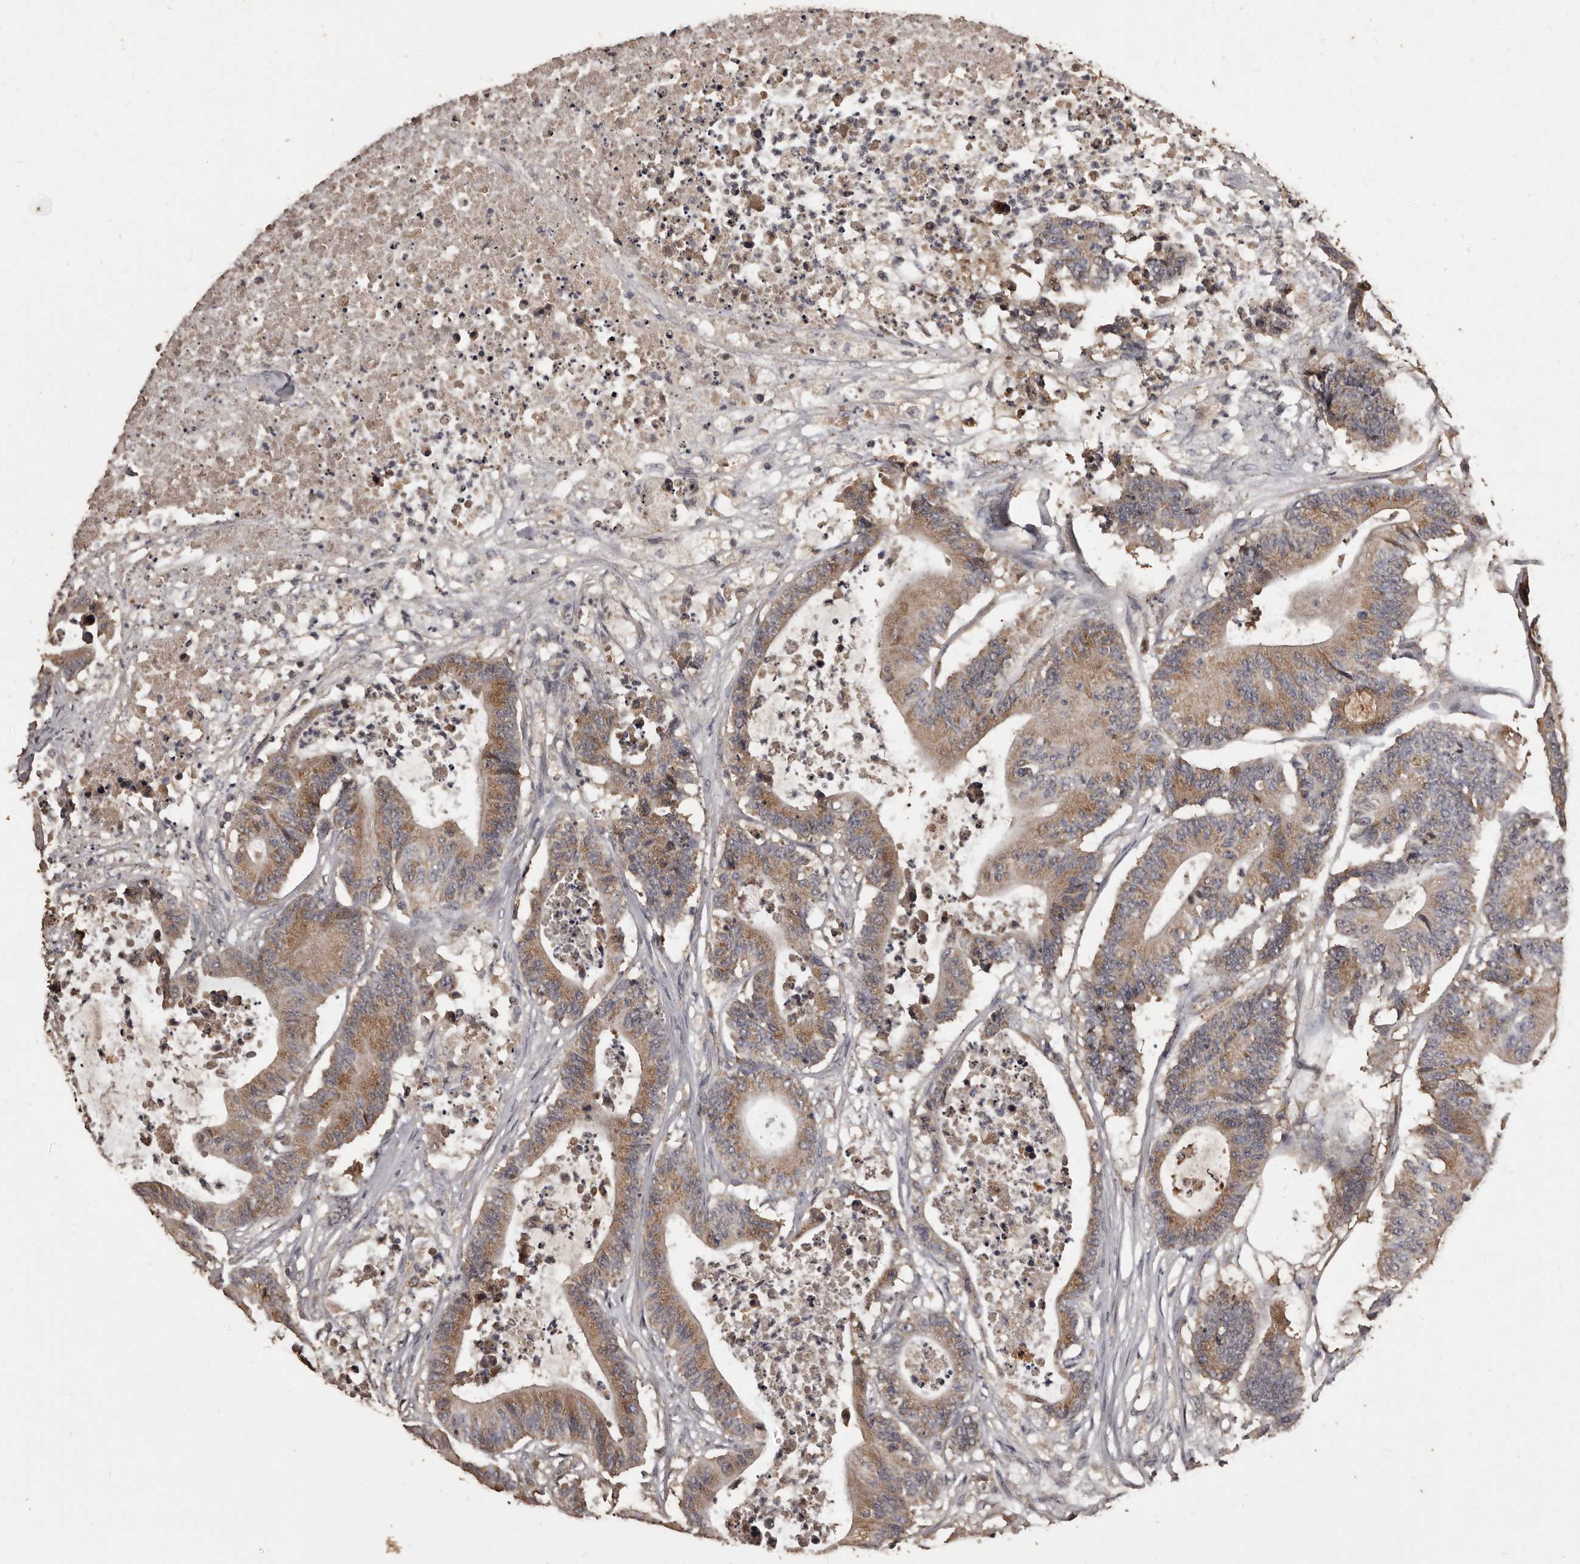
{"staining": {"intensity": "moderate", "quantity": ">75%", "location": "cytoplasmic/membranous"}, "tissue": "colorectal cancer", "cell_type": "Tumor cells", "image_type": "cancer", "snomed": [{"axis": "morphology", "description": "Adenocarcinoma, NOS"}, {"axis": "topography", "description": "Colon"}], "caption": "A photomicrograph of human colorectal cancer (adenocarcinoma) stained for a protein exhibits moderate cytoplasmic/membranous brown staining in tumor cells. Immunohistochemistry stains the protein in brown and the nuclei are stained blue.", "gene": "MGAT5", "patient": {"sex": "female", "age": 84}}